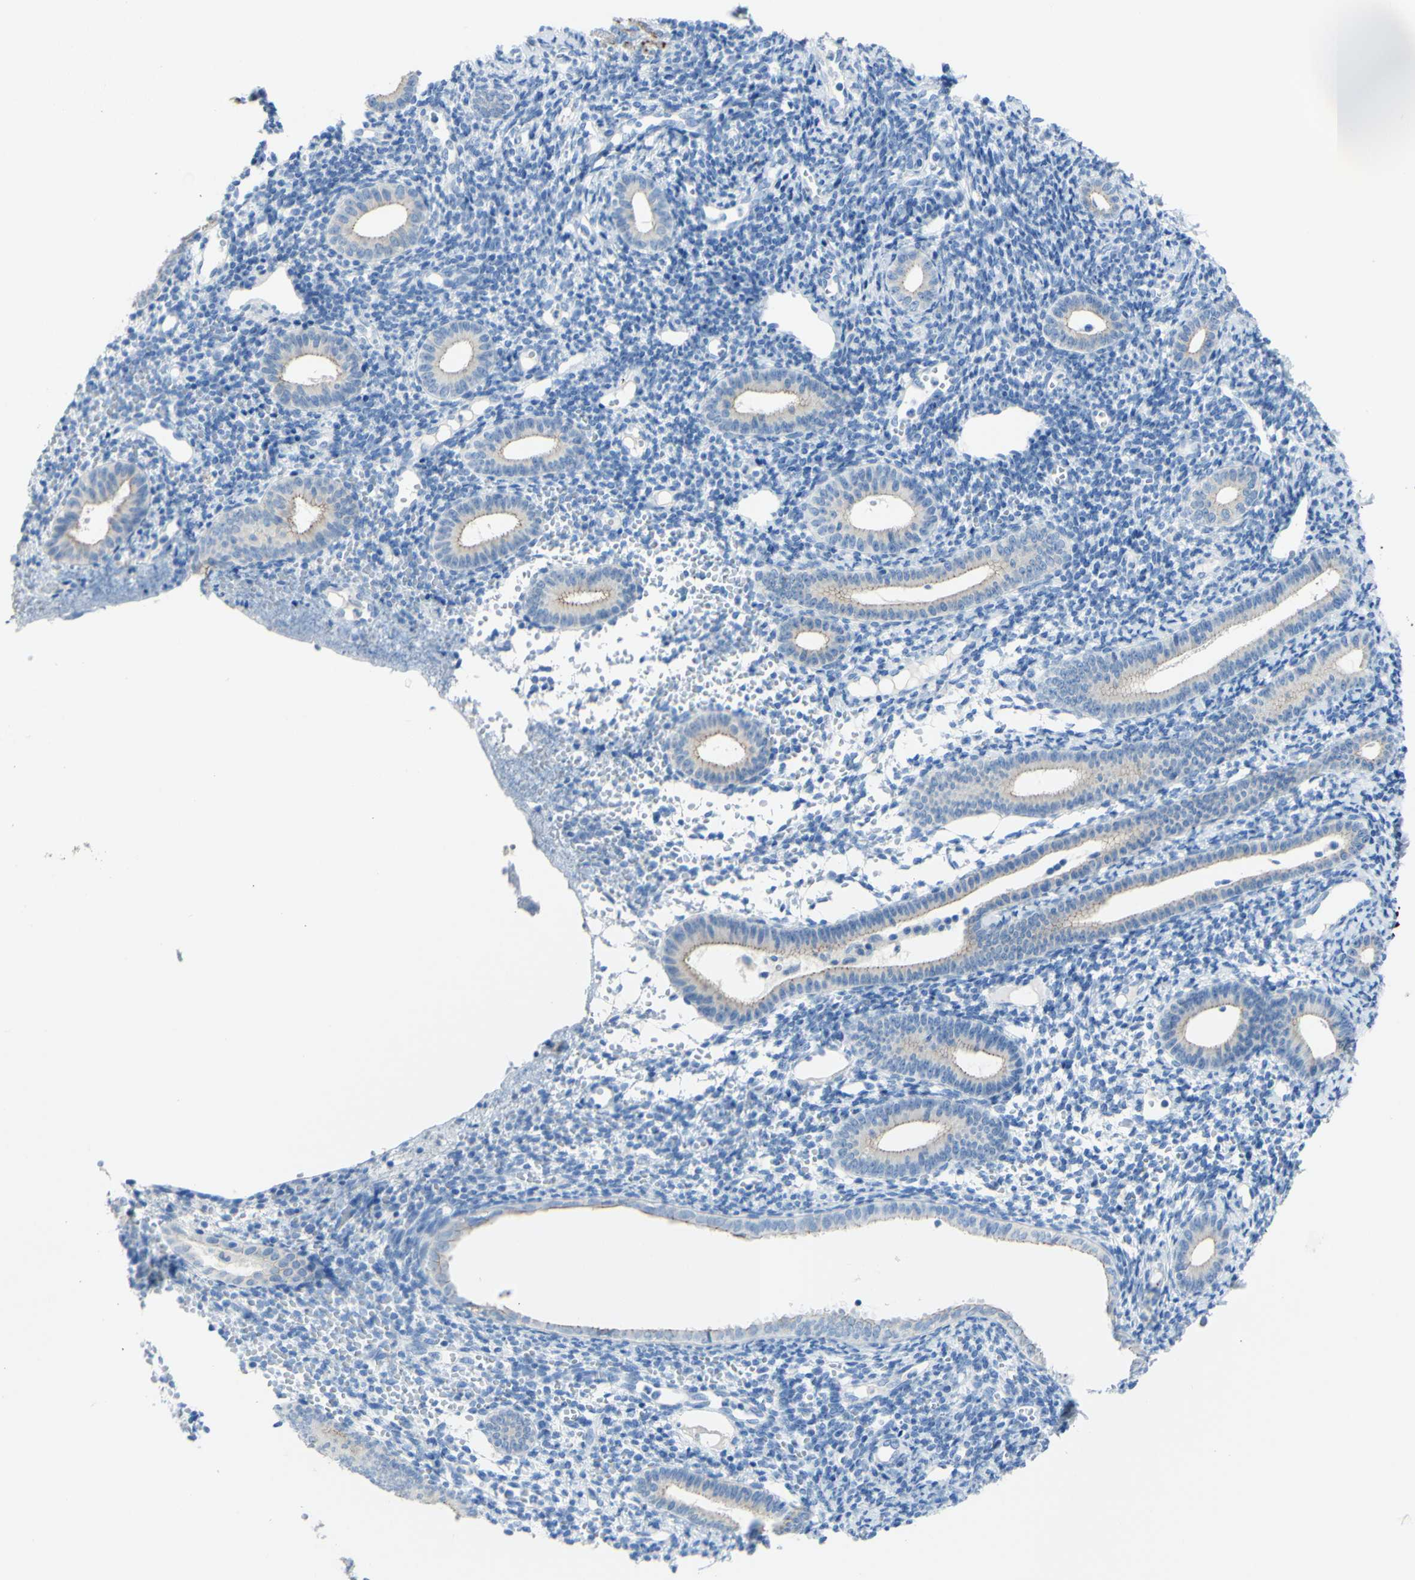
{"staining": {"intensity": "negative", "quantity": "none", "location": "none"}, "tissue": "endometrium", "cell_type": "Cells in endometrial stroma", "image_type": "normal", "snomed": [{"axis": "morphology", "description": "Normal tissue, NOS"}, {"axis": "topography", "description": "Endometrium"}], "caption": "Endometrium stained for a protein using immunohistochemistry (IHC) shows no staining cells in endometrial stroma.", "gene": "DSC2", "patient": {"sex": "female", "age": 50}}